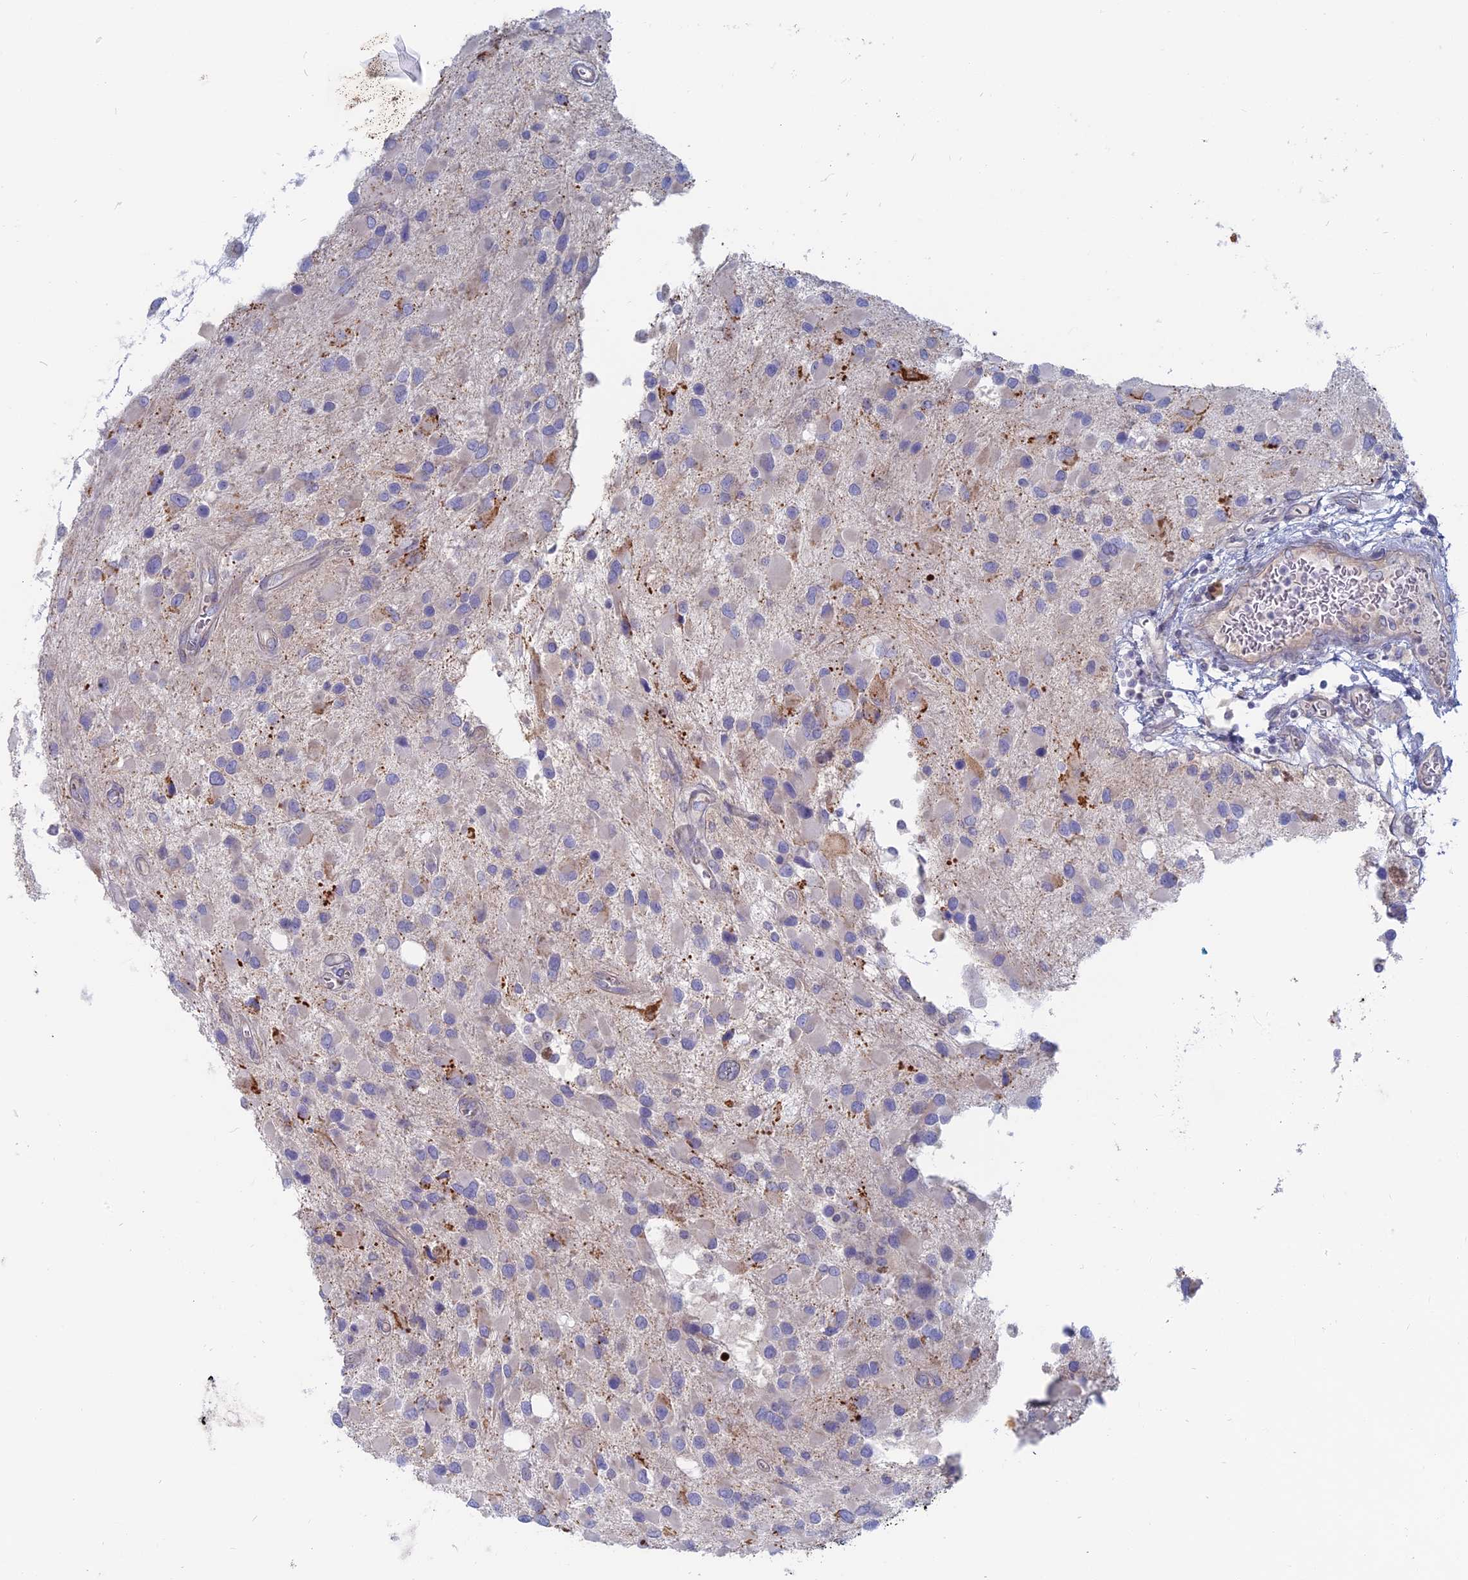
{"staining": {"intensity": "negative", "quantity": "none", "location": "none"}, "tissue": "glioma", "cell_type": "Tumor cells", "image_type": "cancer", "snomed": [{"axis": "morphology", "description": "Glioma, malignant, High grade"}, {"axis": "topography", "description": "Brain"}], "caption": "This photomicrograph is of glioma stained with immunohistochemistry to label a protein in brown with the nuclei are counter-stained blue. There is no positivity in tumor cells. Brightfield microscopy of immunohistochemistry stained with DAB (brown) and hematoxylin (blue), captured at high magnification.", "gene": "TBC1D30", "patient": {"sex": "male", "age": 53}}